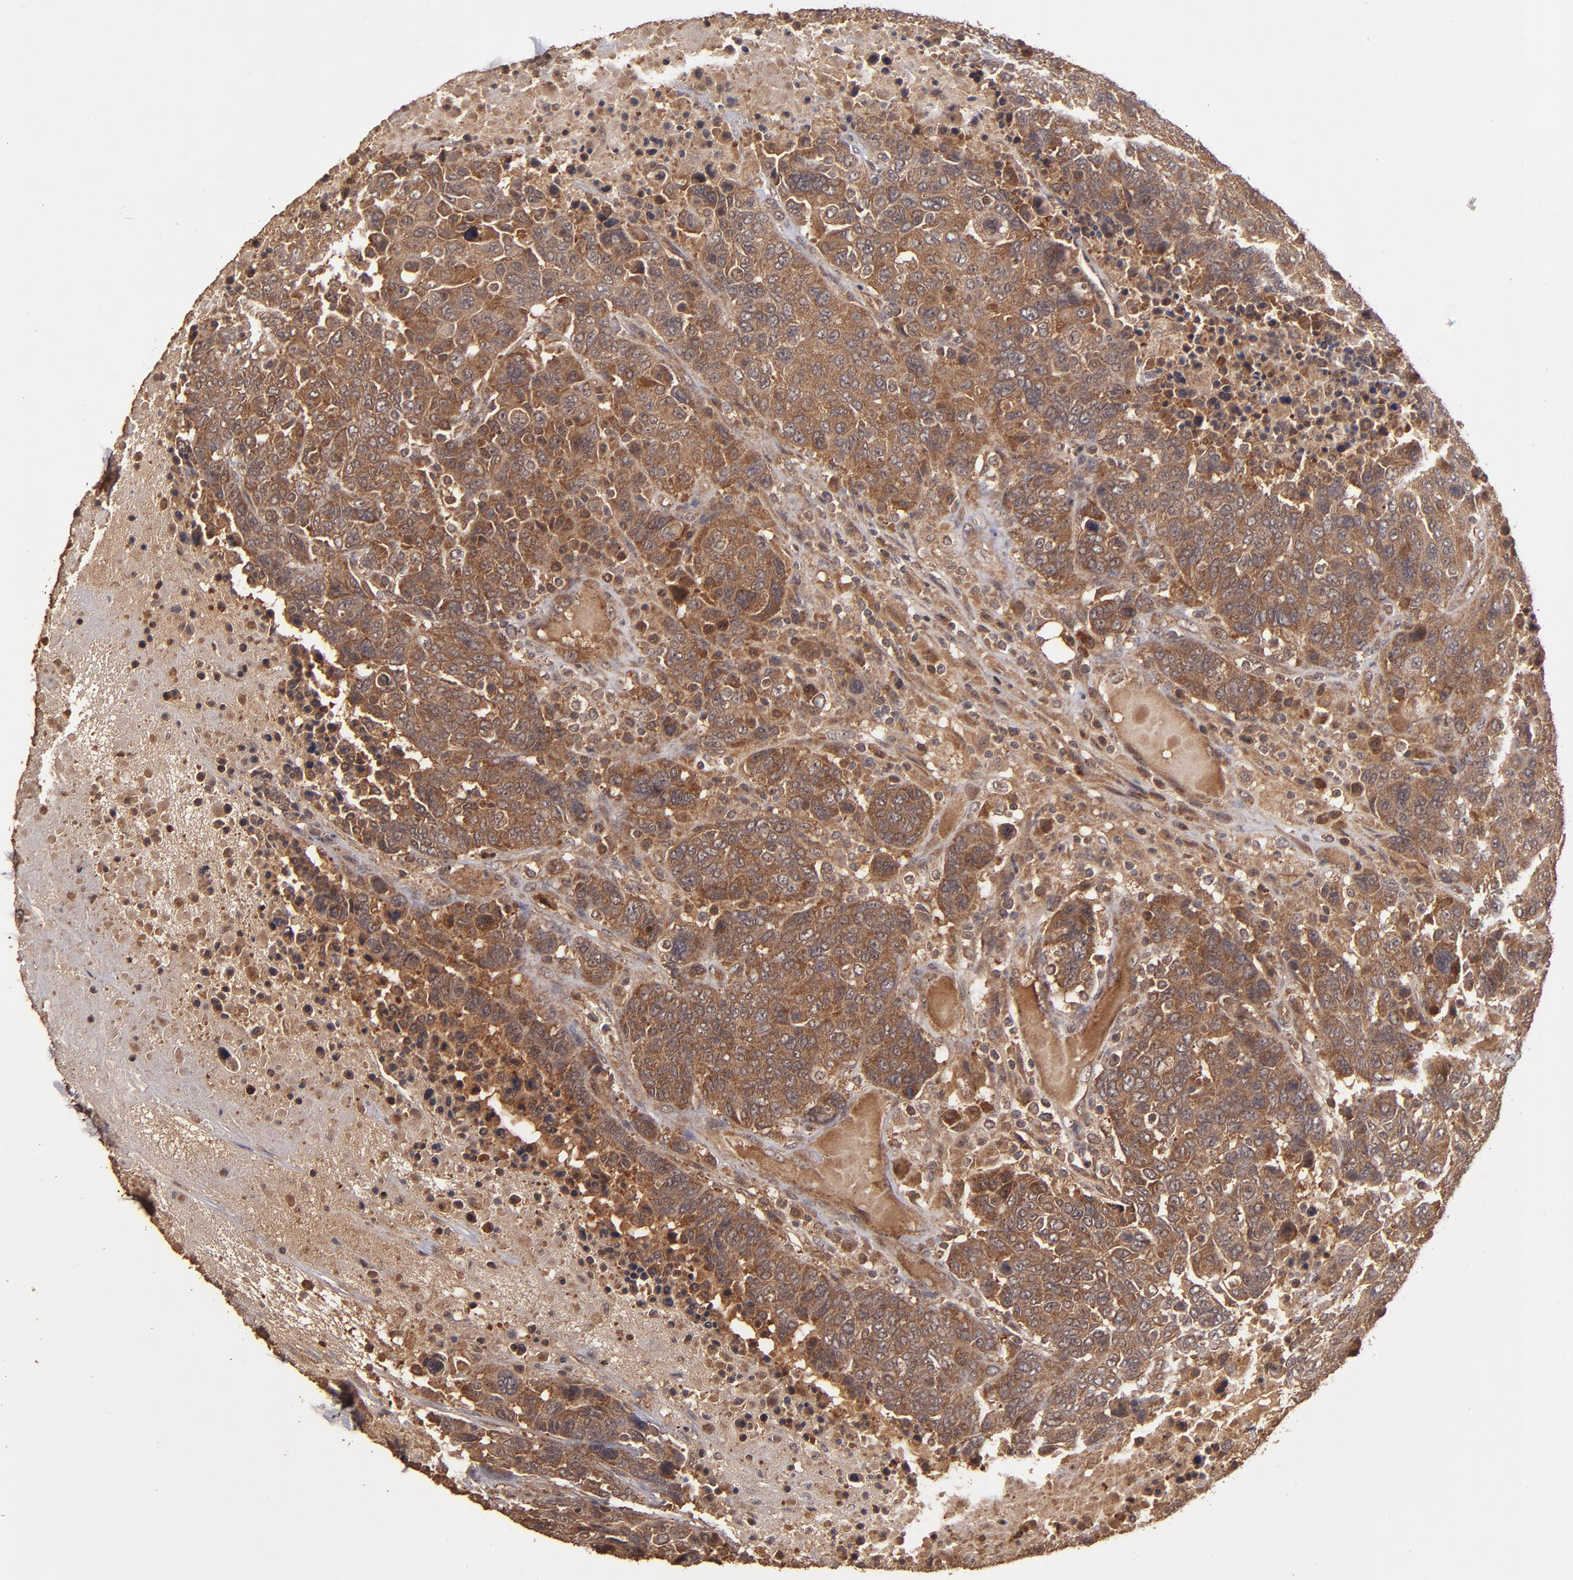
{"staining": {"intensity": "strong", "quantity": ">75%", "location": "cytoplasmic/membranous"}, "tissue": "breast cancer", "cell_type": "Tumor cells", "image_type": "cancer", "snomed": [{"axis": "morphology", "description": "Duct carcinoma"}, {"axis": "topography", "description": "Breast"}], "caption": "Protein staining demonstrates strong cytoplasmic/membranous positivity in about >75% of tumor cells in intraductal carcinoma (breast).", "gene": "TXNDC16", "patient": {"sex": "female", "age": 37}}